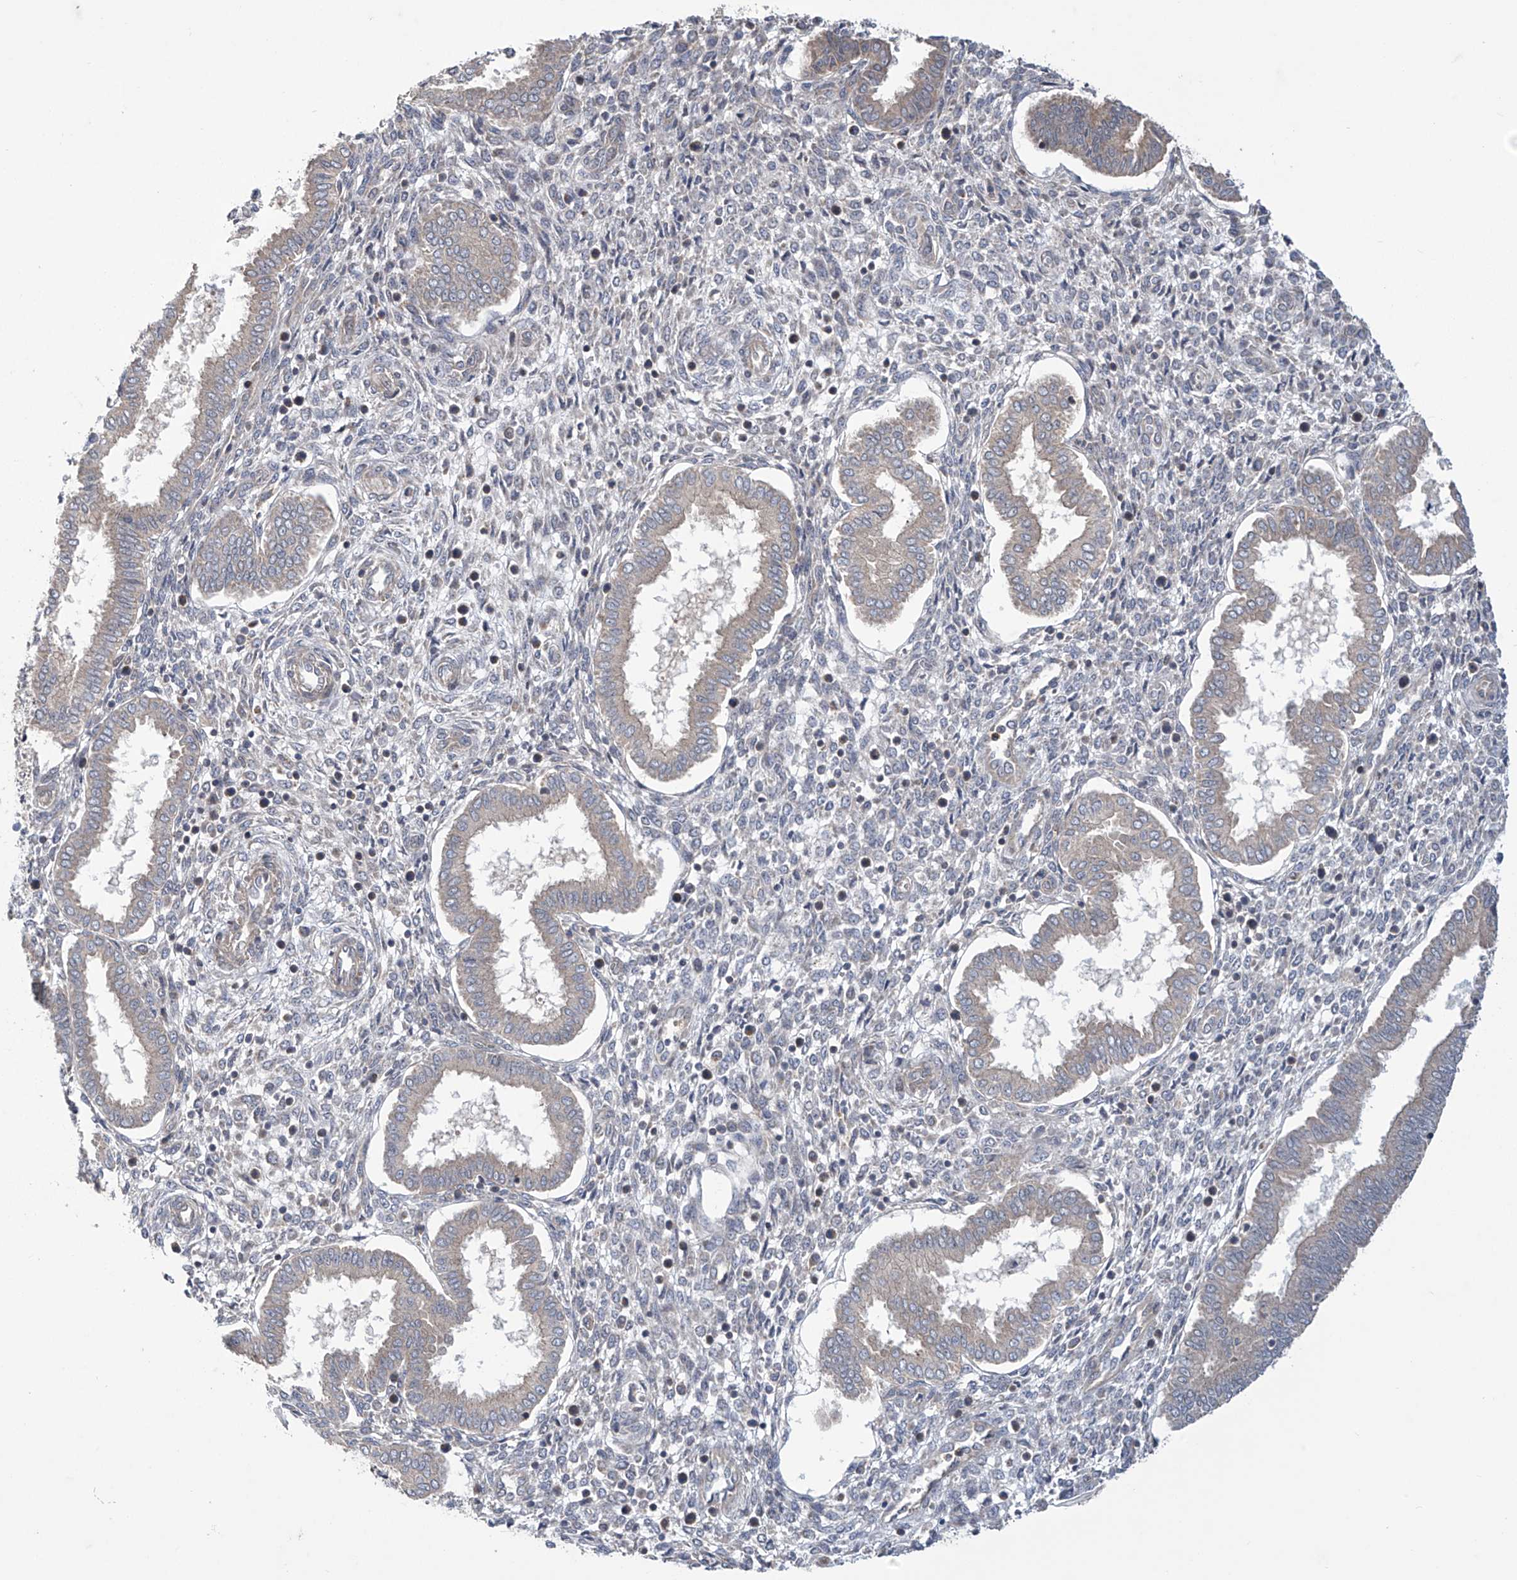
{"staining": {"intensity": "negative", "quantity": "none", "location": "none"}, "tissue": "endometrium", "cell_type": "Cells in endometrial stroma", "image_type": "normal", "snomed": [{"axis": "morphology", "description": "Normal tissue, NOS"}, {"axis": "topography", "description": "Endometrium"}], "caption": "A high-resolution histopathology image shows immunohistochemistry (IHC) staining of unremarkable endometrium, which reveals no significant expression in cells in endometrial stroma. (Immunohistochemistry (ihc), brightfield microscopy, high magnification).", "gene": "TRIM60", "patient": {"sex": "female", "age": 24}}